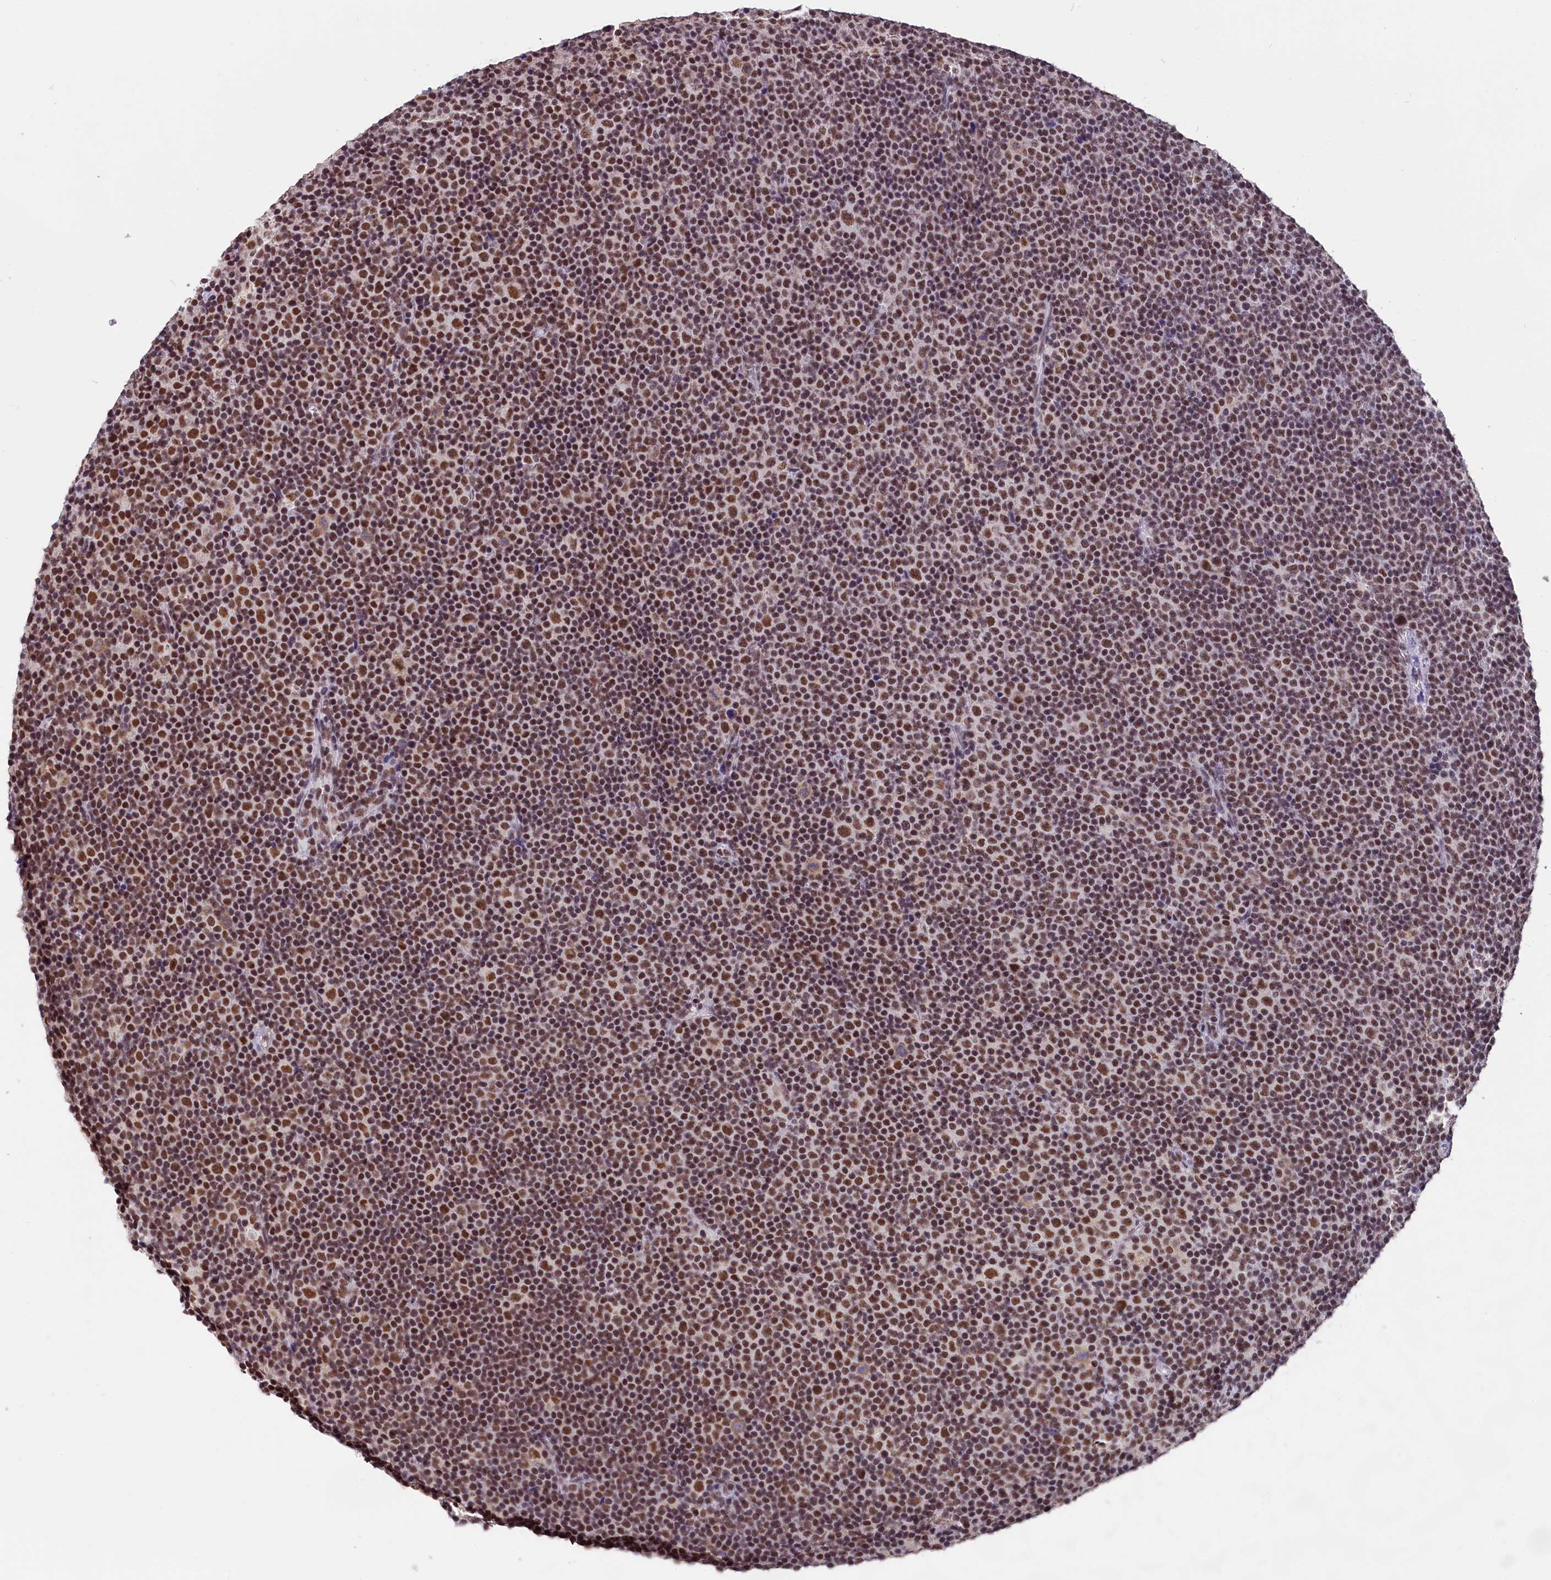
{"staining": {"intensity": "moderate", "quantity": ">75%", "location": "nuclear"}, "tissue": "lymphoma", "cell_type": "Tumor cells", "image_type": "cancer", "snomed": [{"axis": "morphology", "description": "Malignant lymphoma, non-Hodgkin's type, Low grade"}, {"axis": "topography", "description": "Lymph node"}], "caption": "Approximately >75% of tumor cells in malignant lymphoma, non-Hodgkin's type (low-grade) reveal moderate nuclear protein staining as visualized by brown immunohistochemical staining.", "gene": "ZC3H4", "patient": {"sex": "female", "age": 67}}